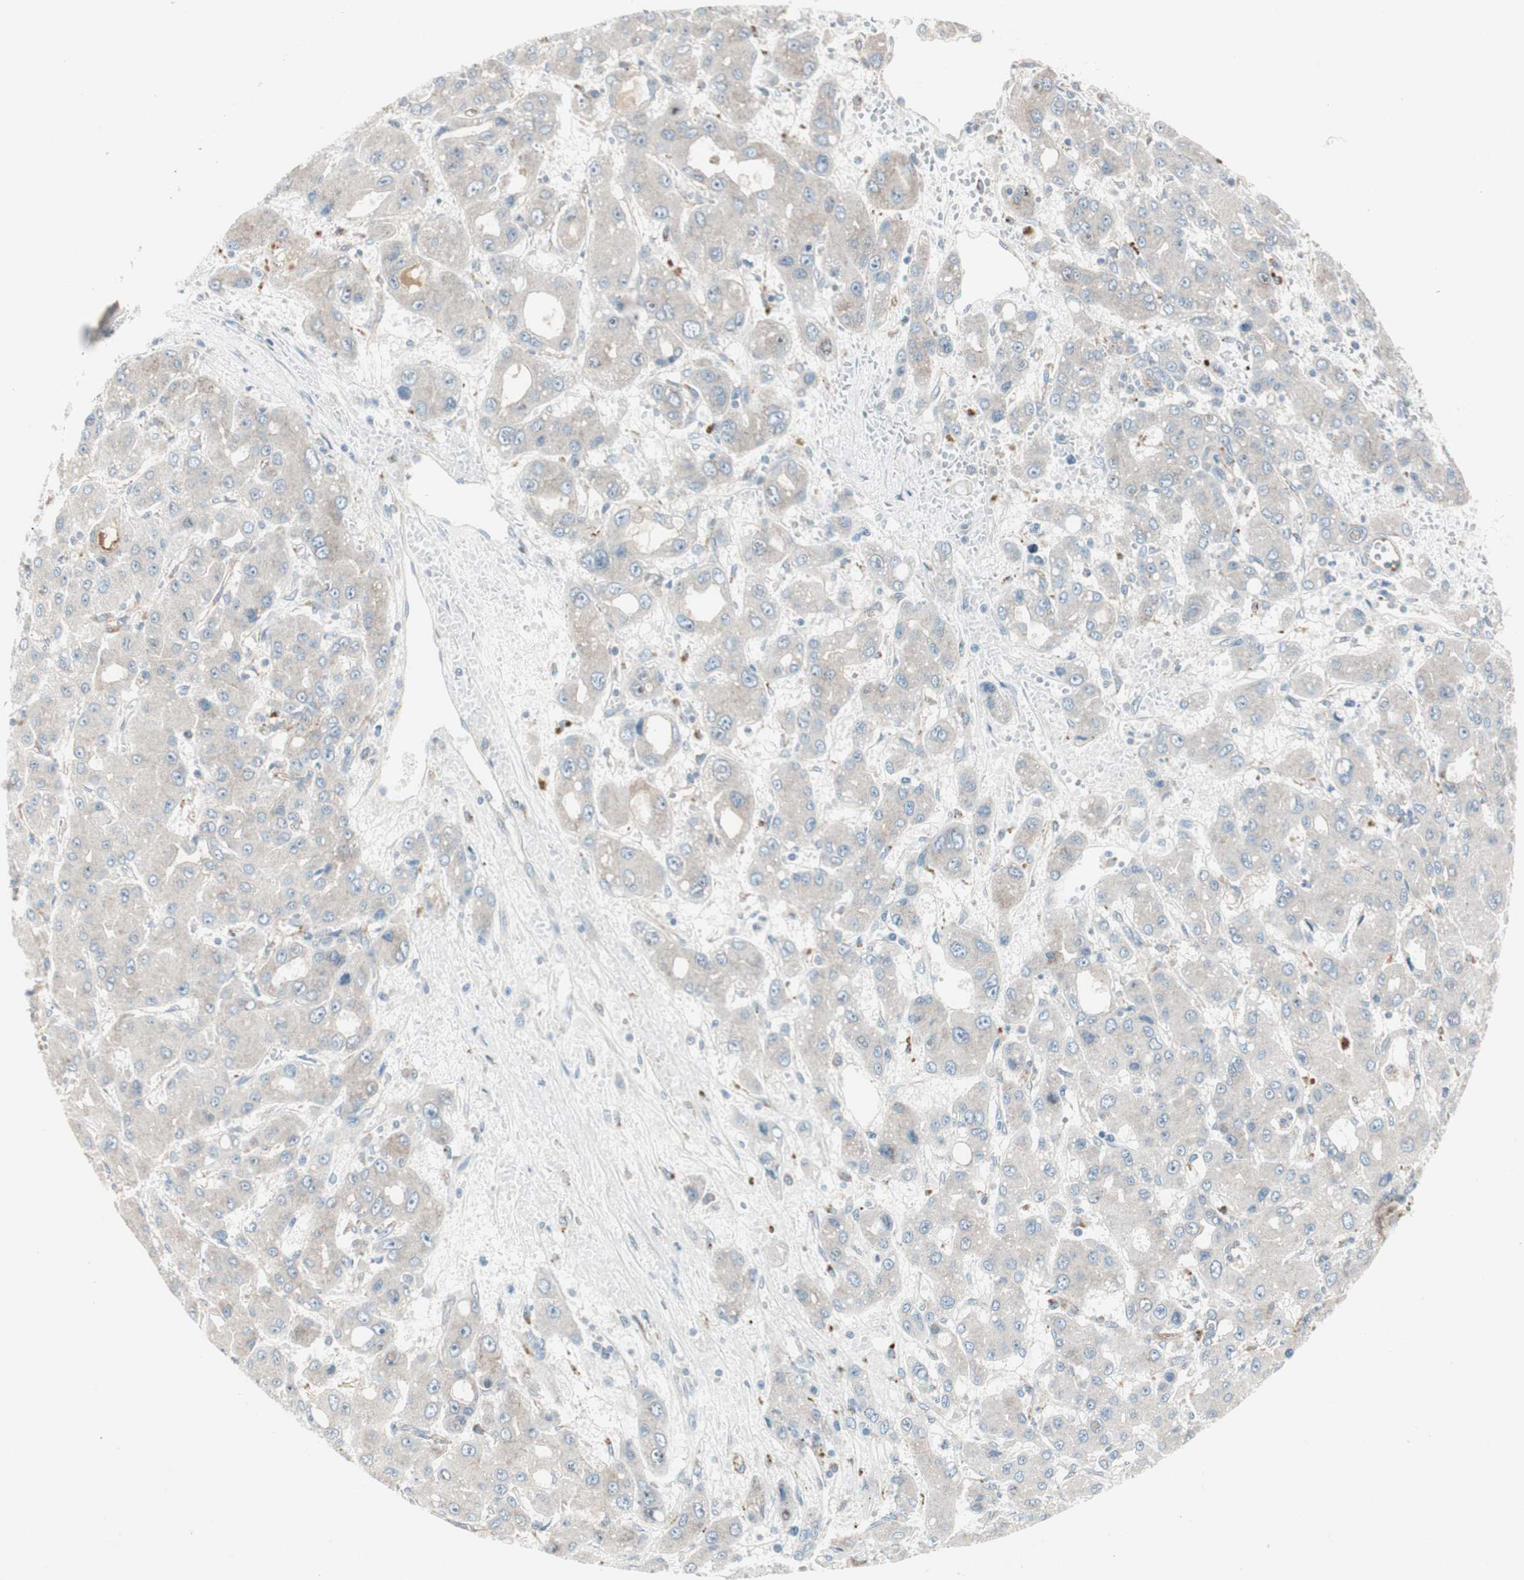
{"staining": {"intensity": "moderate", "quantity": ">75%", "location": "cytoplasmic/membranous"}, "tissue": "liver cancer", "cell_type": "Tumor cells", "image_type": "cancer", "snomed": [{"axis": "morphology", "description": "Carcinoma, Hepatocellular, NOS"}, {"axis": "topography", "description": "Liver"}], "caption": "Immunohistochemistry staining of liver cancer (hepatocellular carcinoma), which reveals medium levels of moderate cytoplasmic/membranous expression in approximately >75% of tumor cells indicating moderate cytoplasmic/membranous protein staining. The staining was performed using DAB (brown) for protein detection and nuclei were counterstained in hematoxylin (blue).", "gene": "CCL14", "patient": {"sex": "male", "age": 55}}